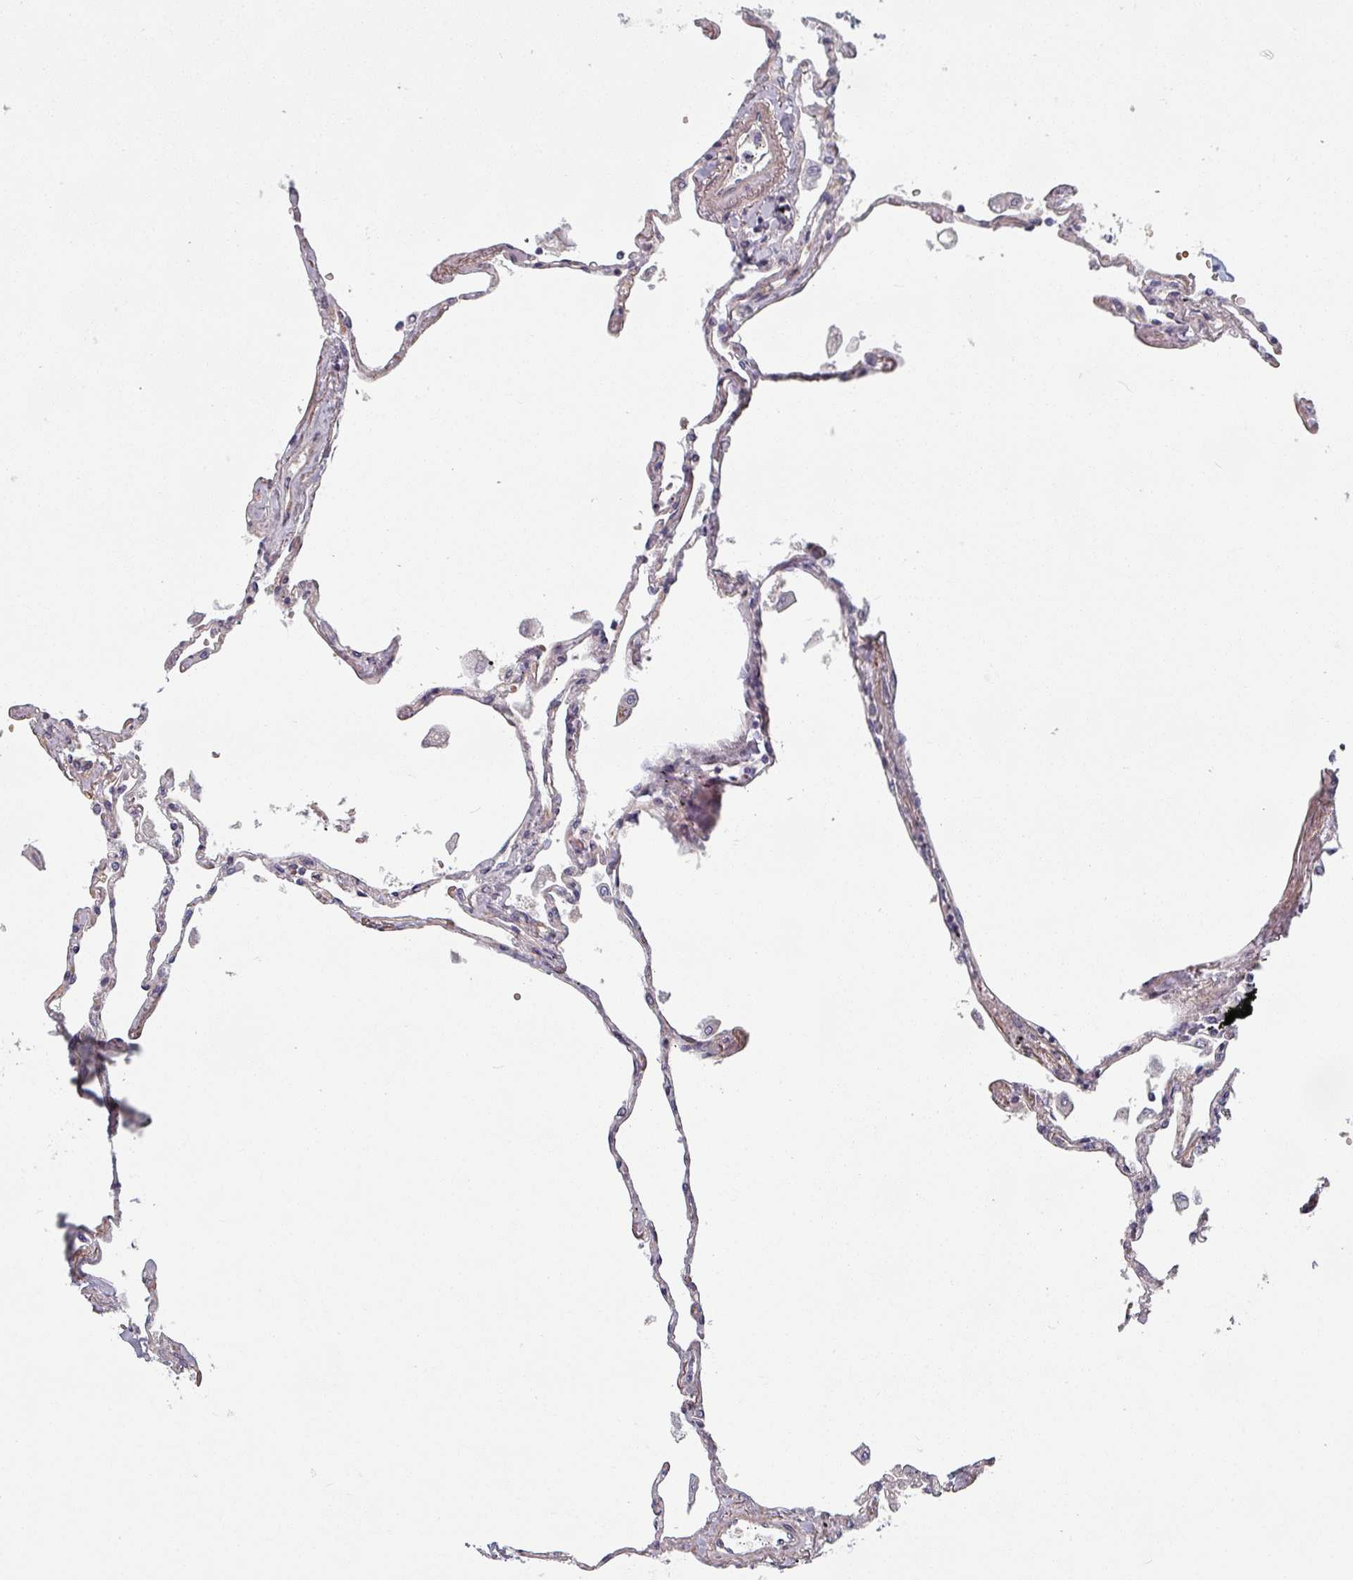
{"staining": {"intensity": "weak", "quantity": "25%-75%", "location": "cytoplasmic/membranous"}, "tissue": "lung", "cell_type": "Alveolar cells", "image_type": "normal", "snomed": [{"axis": "morphology", "description": "Normal tissue, NOS"}, {"axis": "topography", "description": "Lung"}], "caption": "IHC of unremarkable human lung demonstrates low levels of weak cytoplasmic/membranous staining in approximately 25%-75% of alveolar cells. (DAB (3,3'-diaminobenzidine) IHC with brightfield microscopy, high magnification).", "gene": "C4BPB", "patient": {"sex": "female", "age": 67}}